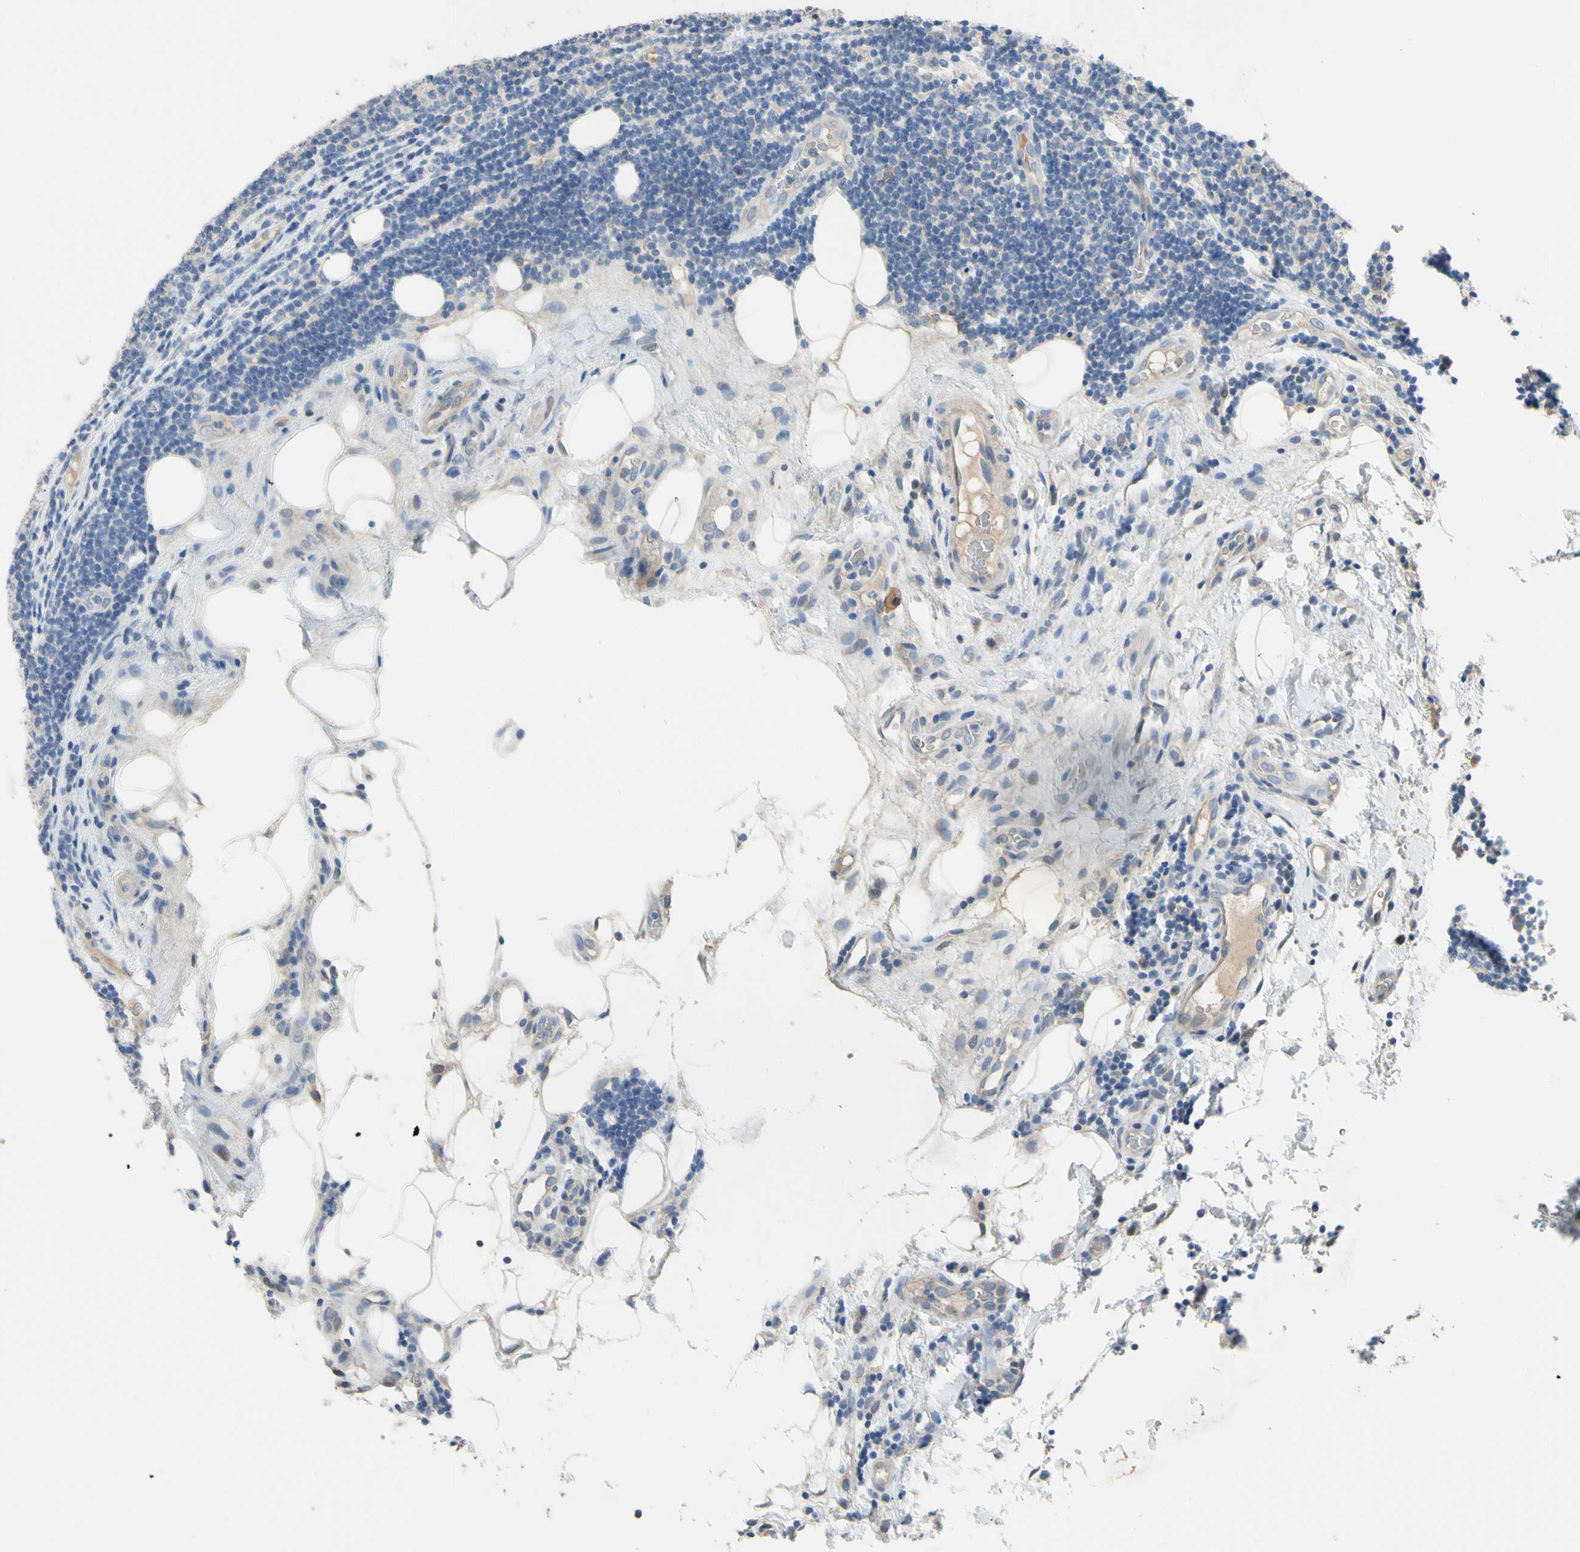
{"staining": {"intensity": "negative", "quantity": "none", "location": "none"}, "tissue": "lymphoma", "cell_type": "Tumor cells", "image_type": "cancer", "snomed": [{"axis": "morphology", "description": "Malignant lymphoma, non-Hodgkin's type, Low grade"}, {"axis": "topography", "description": "Lymph node"}], "caption": "Lymphoma was stained to show a protein in brown. There is no significant expression in tumor cells.", "gene": "LHX9", "patient": {"sex": "male", "age": 83}}